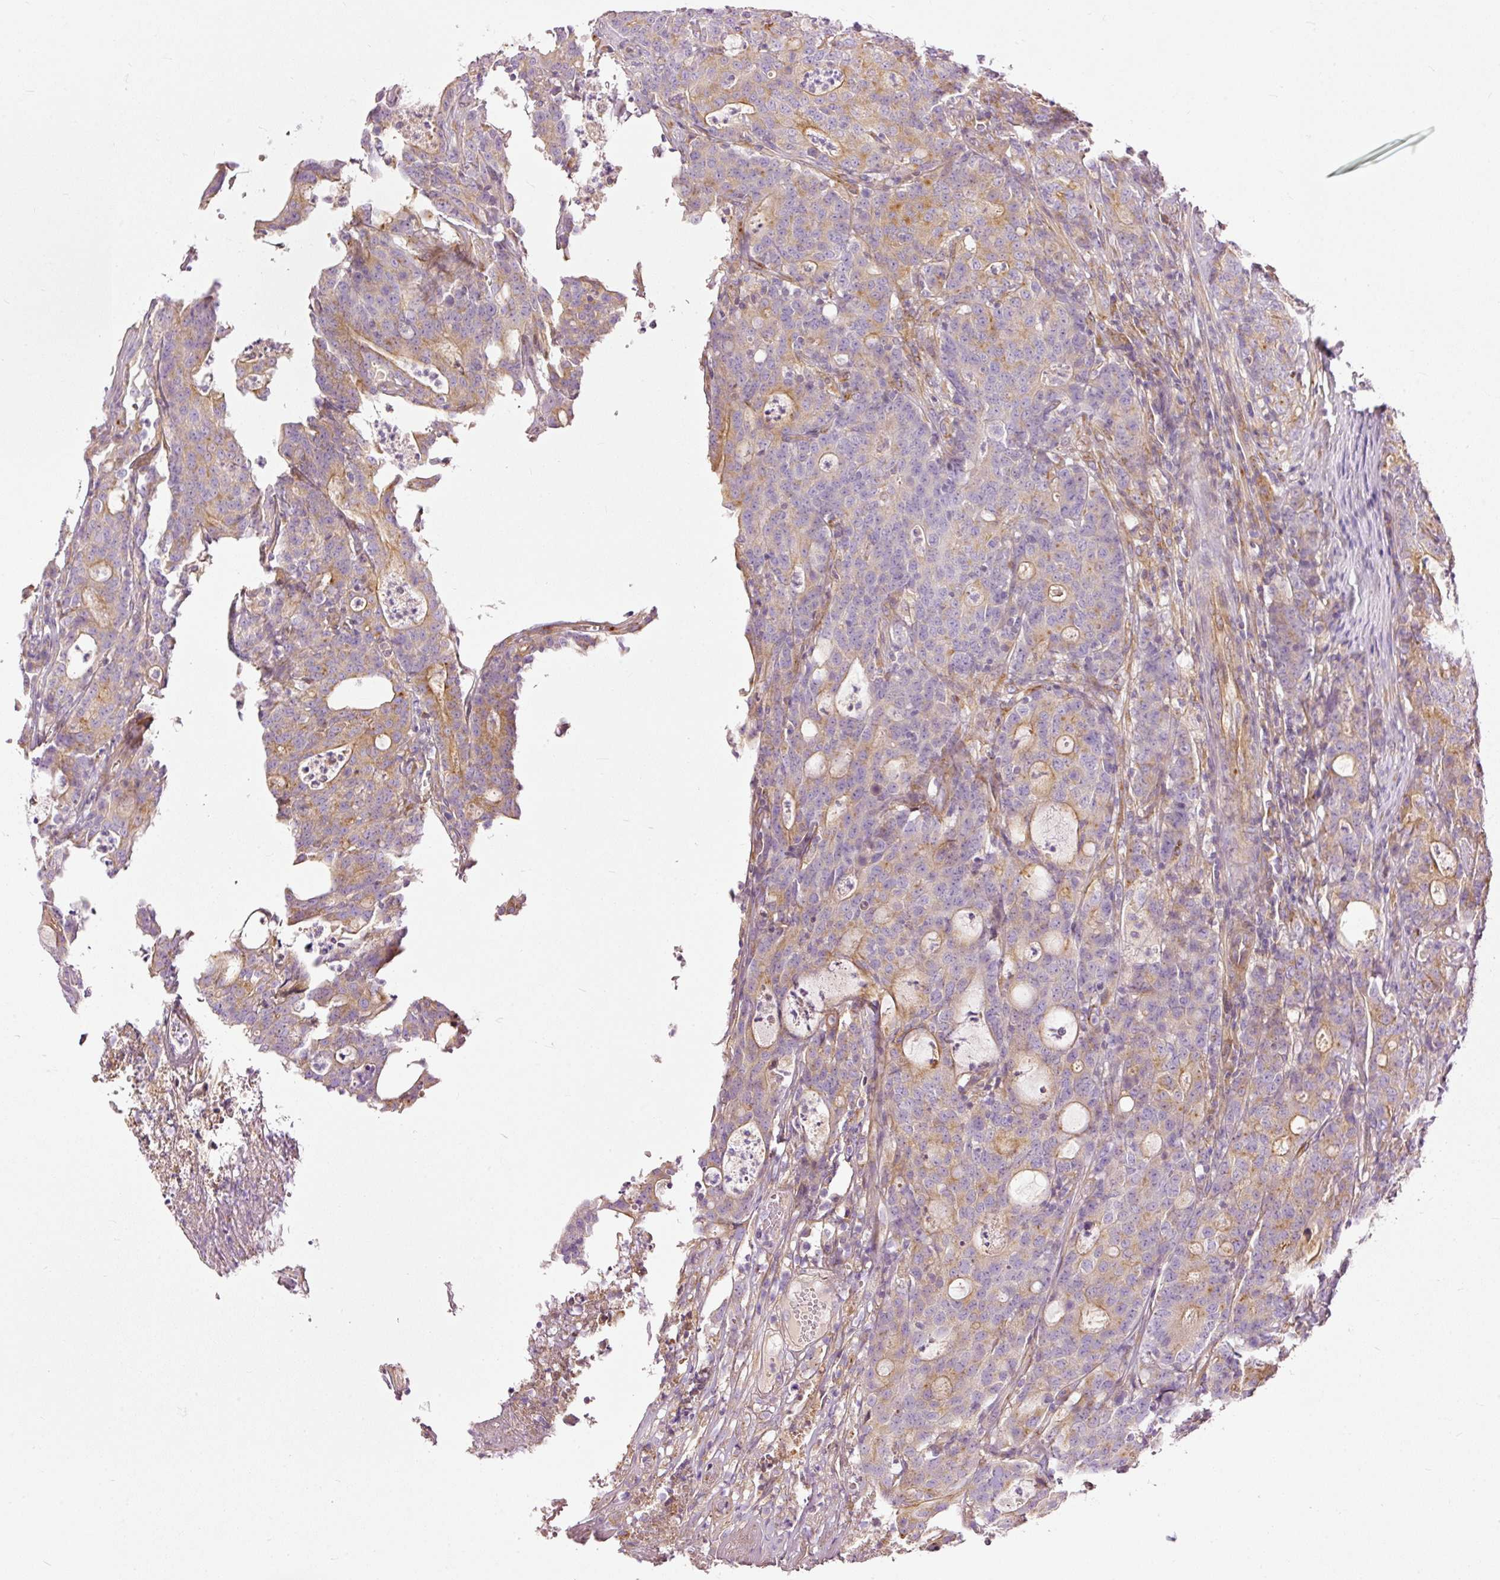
{"staining": {"intensity": "moderate", "quantity": "<25%", "location": "cytoplasmic/membranous"}, "tissue": "colorectal cancer", "cell_type": "Tumor cells", "image_type": "cancer", "snomed": [{"axis": "morphology", "description": "Adenocarcinoma, NOS"}, {"axis": "topography", "description": "Colon"}], "caption": "The micrograph reveals staining of adenocarcinoma (colorectal), revealing moderate cytoplasmic/membranous protein staining (brown color) within tumor cells.", "gene": "PAQR9", "patient": {"sex": "male", "age": 83}}